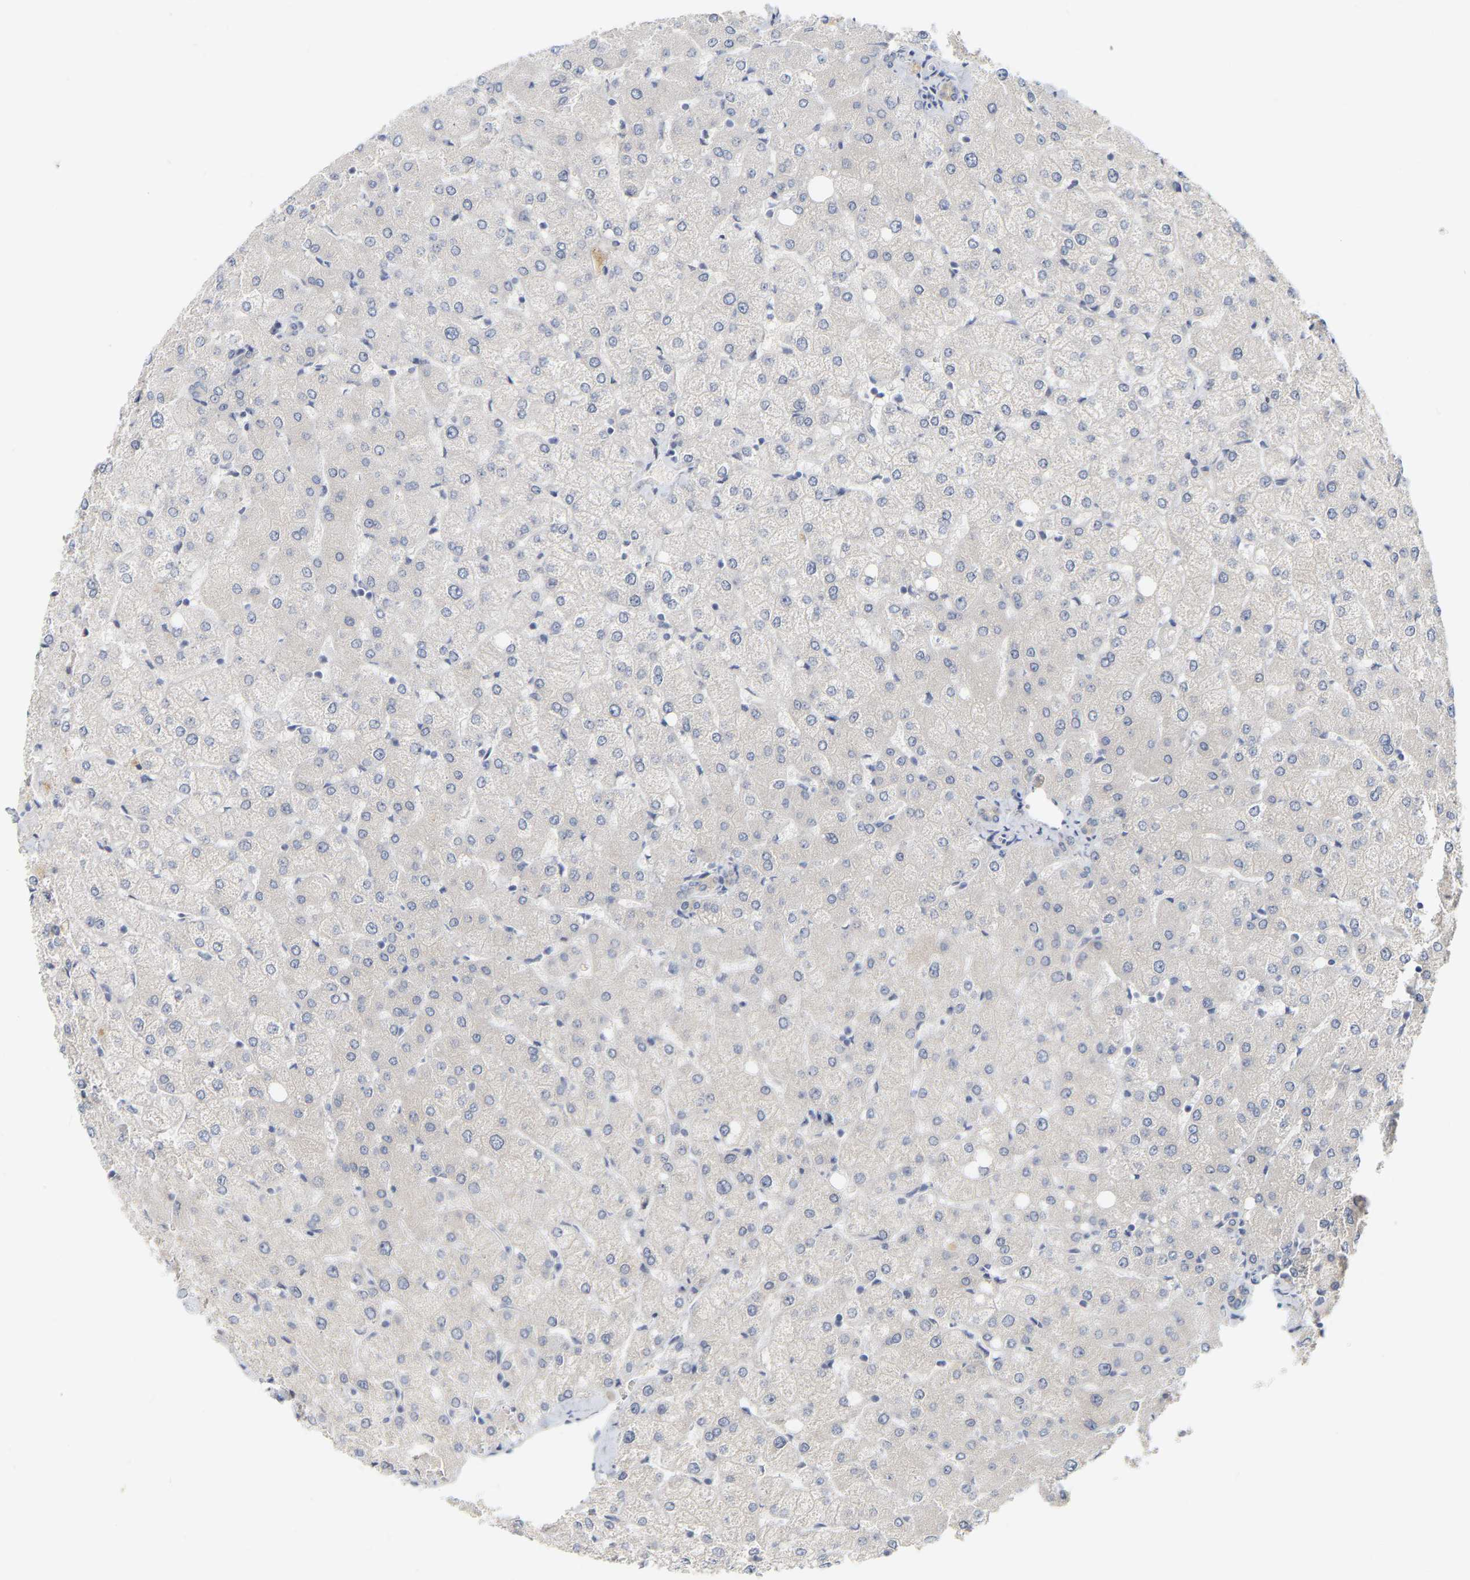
{"staining": {"intensity": "negative", "quantity": "none", "location": "none"}, "tissue": "liver", "cell_type": "Cholangiocytes", "image_type": "normal", "snomed": [{"axis": "morphology", "description": "Normal tissue, NOS"}, {"axis": "topography", "description": "Liver"}], "caption": "Cholangiocytes show no significant protein expression in unremarkable liver. (Stains: DAB (3,3'-diaminobenzidine) IHC with hematoxylin counter stain, Microscopy: brightfield microscopy at high magnification).", "gene": "KRT76", "patient": {"sex": "female", "age": 54}}